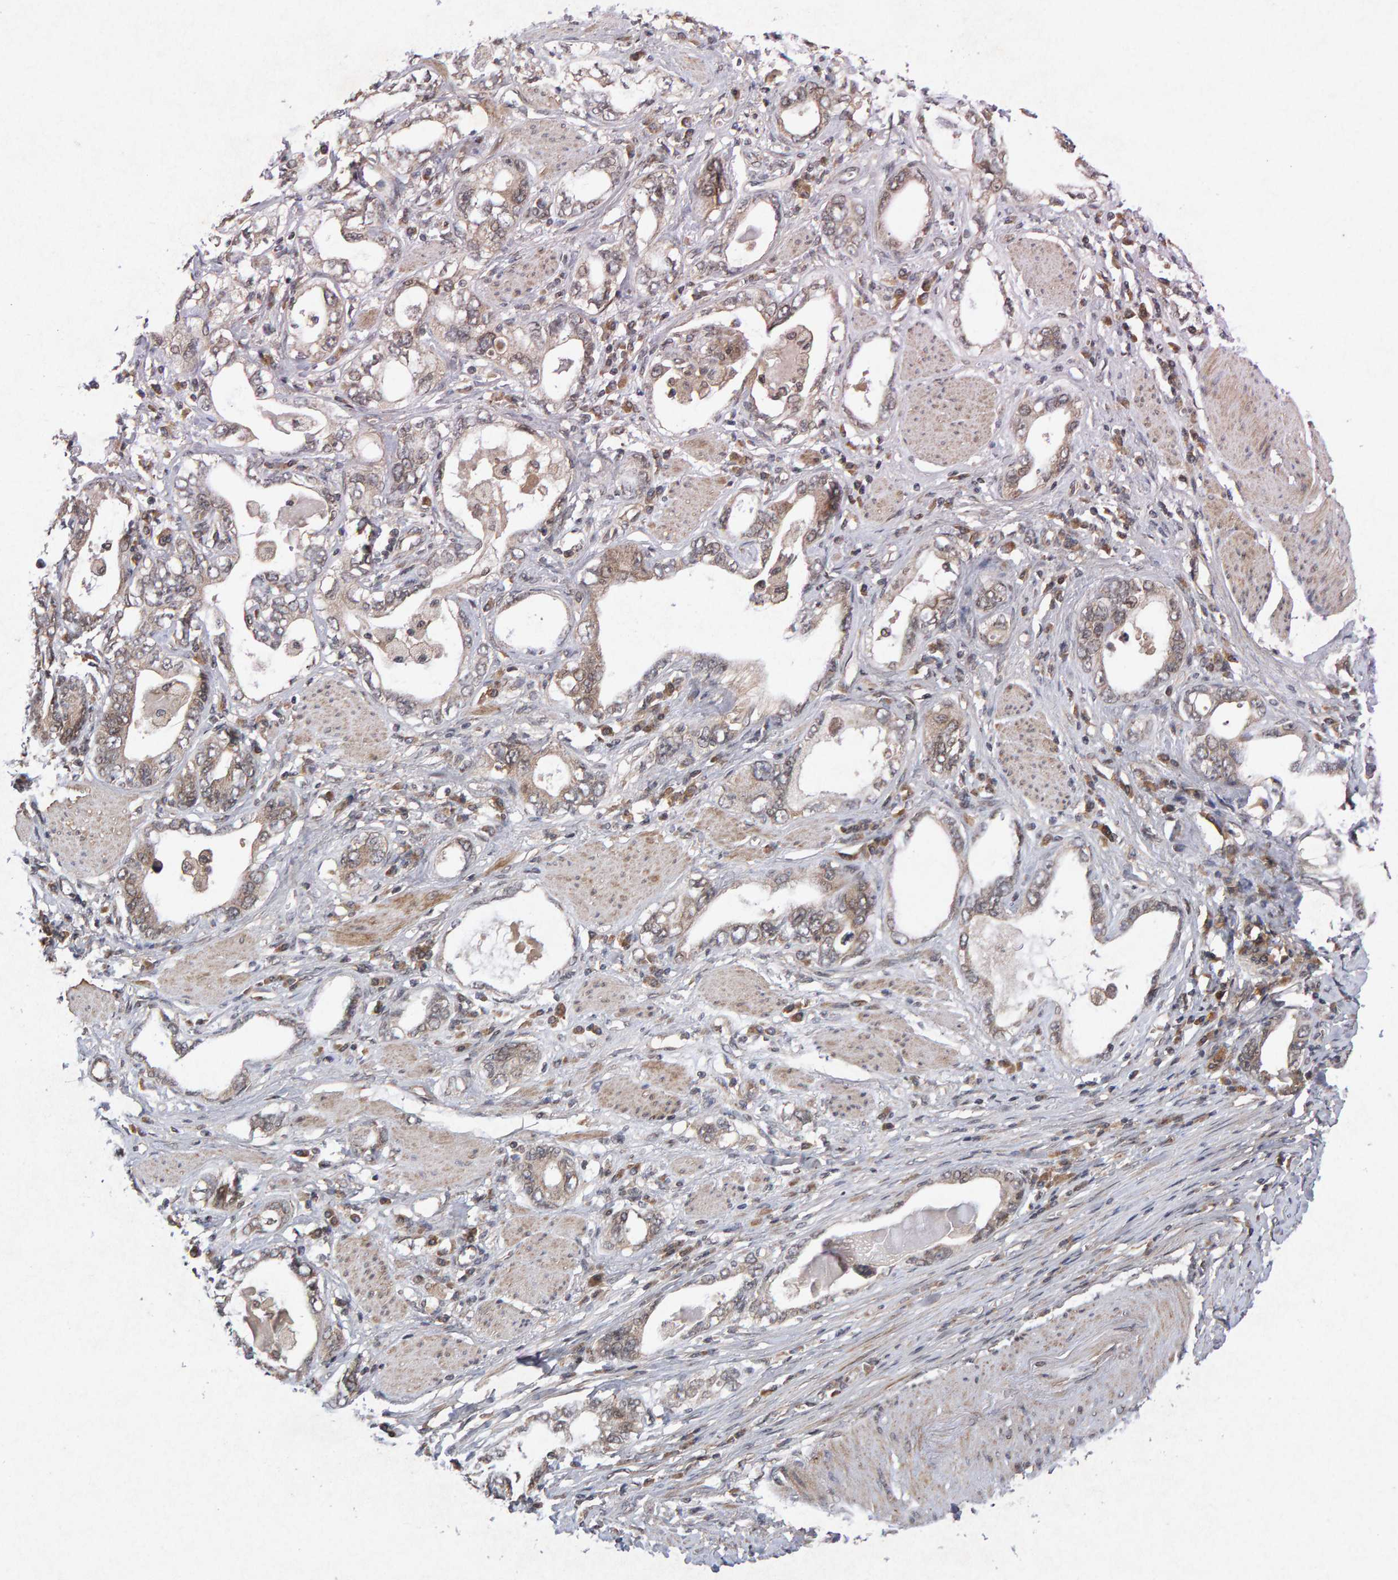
{"staining": {"intensity": "moderate", "quantity": ">75%", "location": "cytoplasmic/membranous"}, "tissue": "stomach cancer", "cell_type": "Tumor cells", "image_type": "cancer", "snomed": [{"axis": "morphology", "description": "Adenocarcinoma, NOS"}, {"axis": "topography", "description": "Stomach, lower"}], "caption": "Protein analysis of stomach cancer tissue demonstrates moderate cytoplasmic/membranous staining in about >75% of tumor cells.", "gene": "CDH2", "patient": {"sex": "female", "age": 93}}